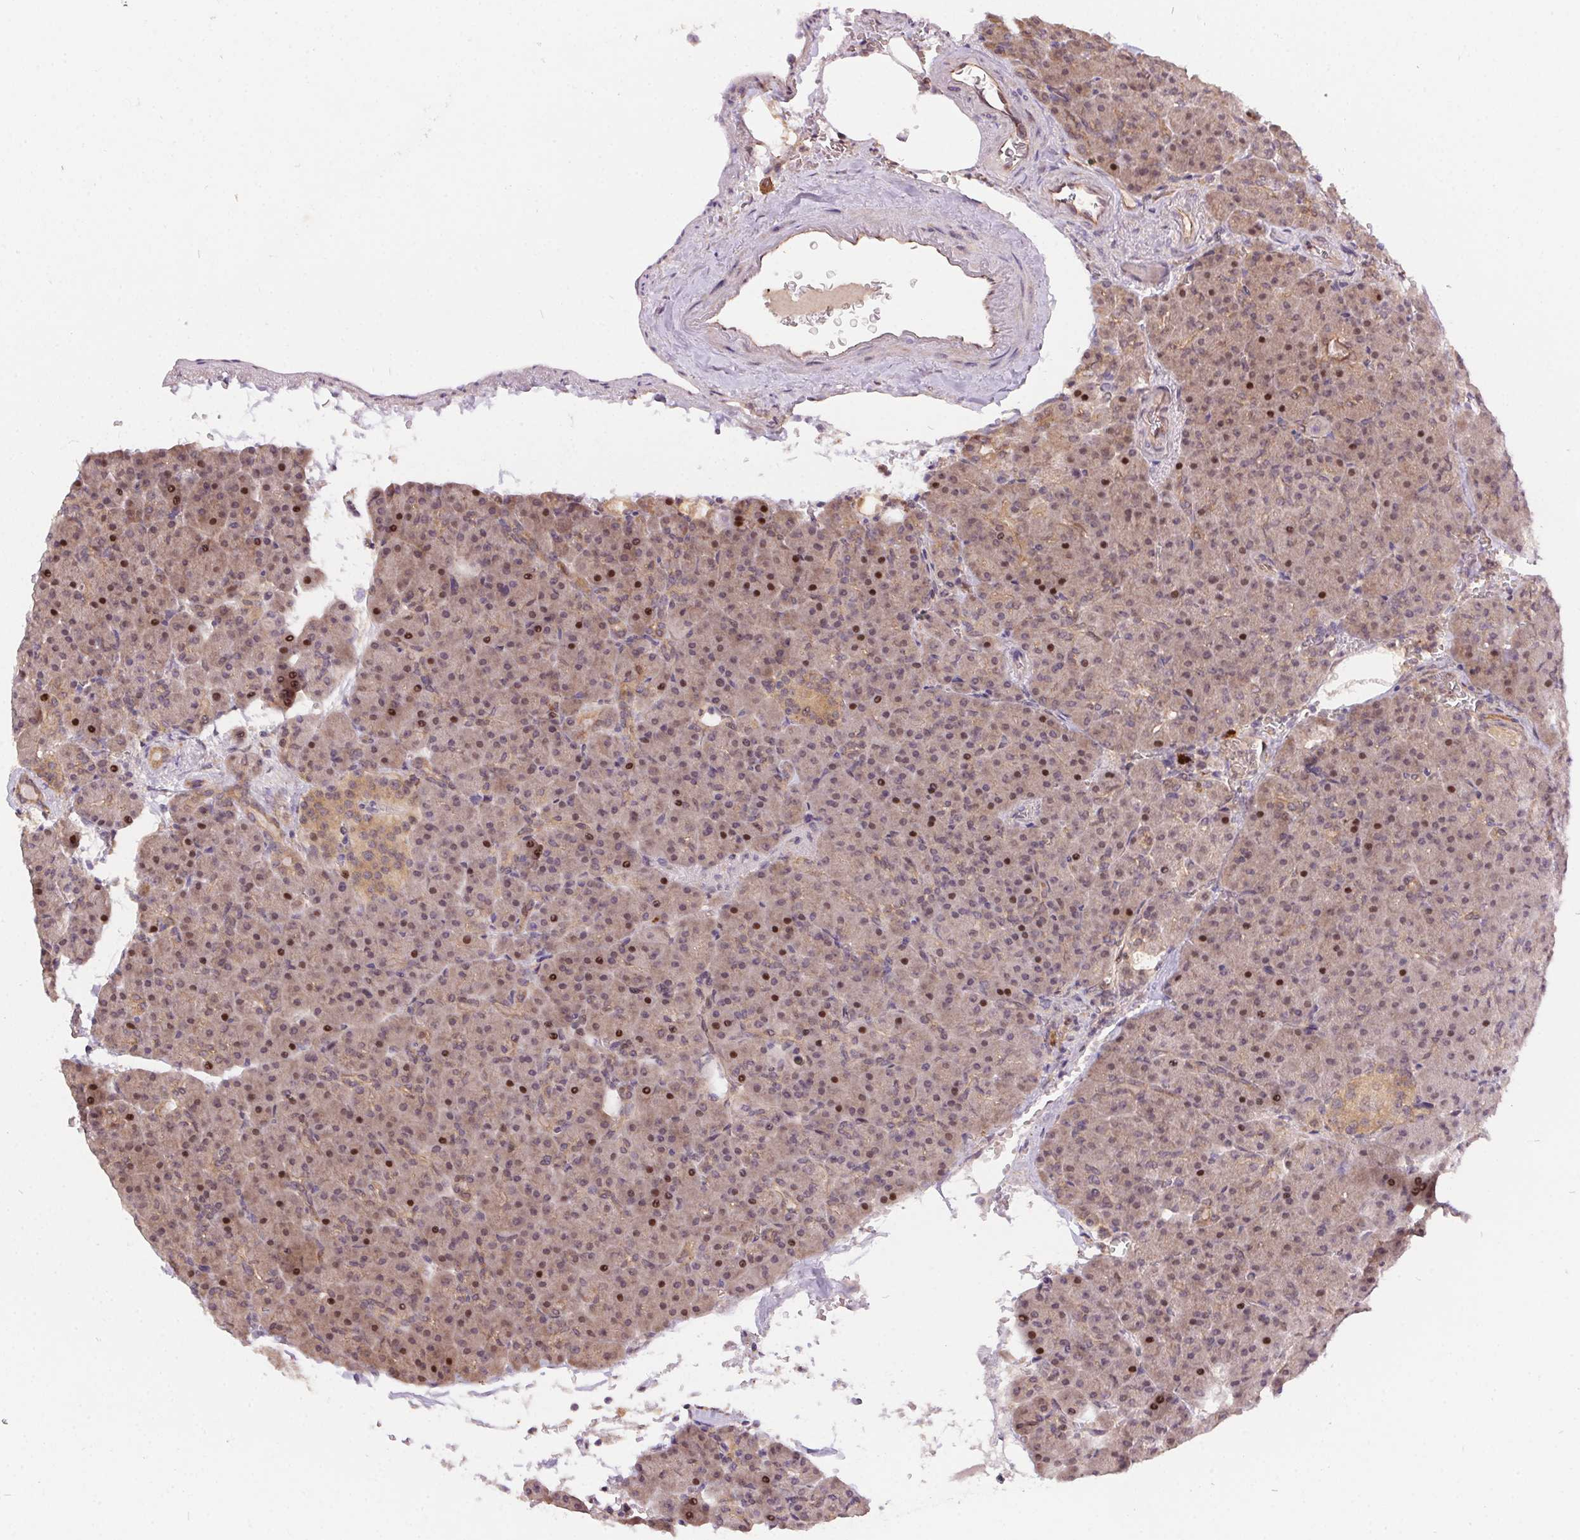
{"staining": {"intensity": "moderate", "quantity": "25%-75%", "location": "cytoplasmic/membranous,nuclear"}, "tissue": "pancreas", "cell_type": "Exocrine glandular cells", "image_type": "normal", "snomed": [{"axis": "morphology", "description": "Normal tissue, NOS"}, {"axis": "topography", "description": "Pancreas"}], "caption": "Exocrine glandular cells exhibit moderate cytoplasmic/membranous,nuclear positivity in about 25%-75% of cells in normal pancreas. (brown staining indicates protein expression, while blue staining denotes nuclei).", "gene": "NUDT16", "patient": {"sex": "female", "age": 74}}